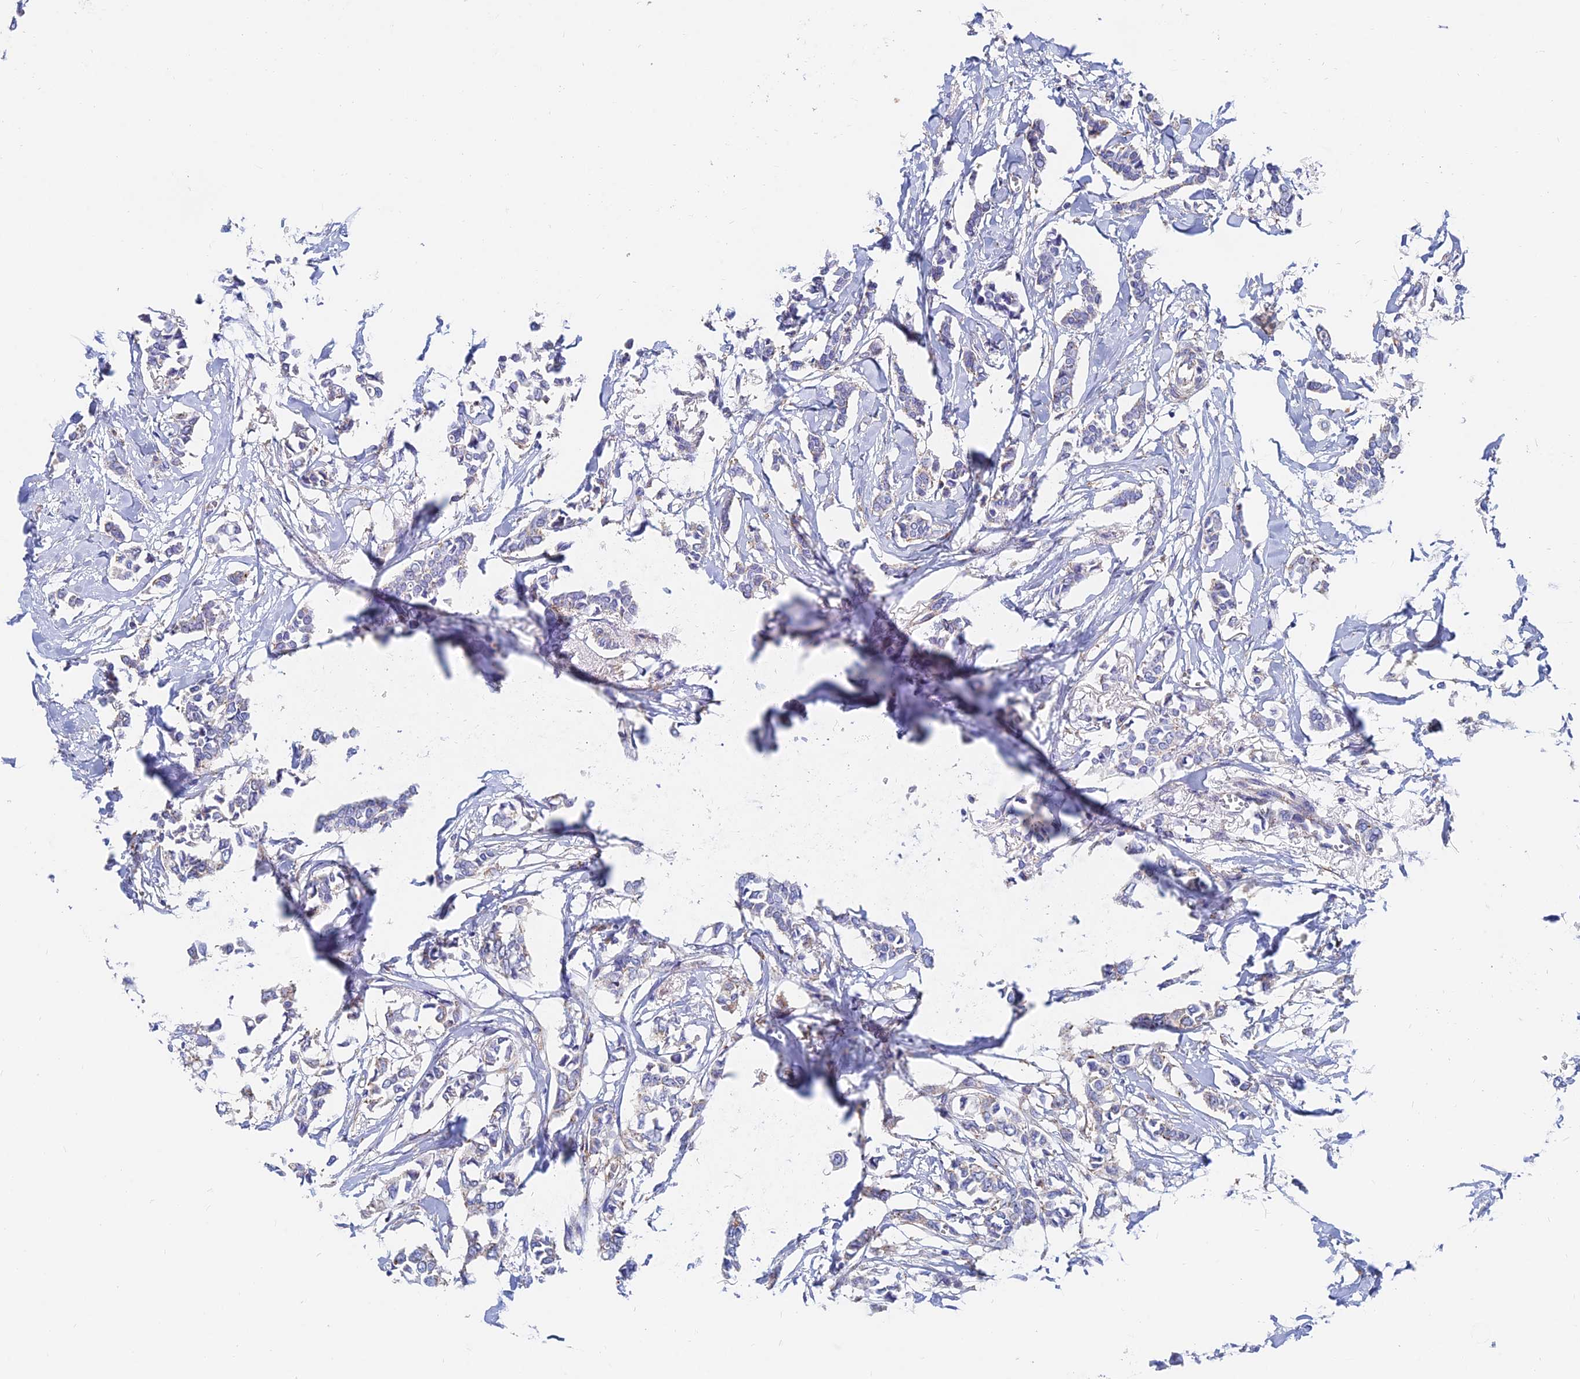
{"staining": {"intensity": "weak", "quantity": "<25%", "location": "cytoplasmic/membranous"}, "tissue": "breast cancer", "cell_type": "Tumor cells", "image_type": "cancer", "snomed": [{"axis": "morphology", "description": "Duct carcinoma"}, {"axis": "topography", "description": "Breast"}], "caption": "The histopathology image demonstrates no significant positivity in tumor cells of breast cancer.", "gene": "SPNS1", "patient": {"sex": "female", "age": 41}}